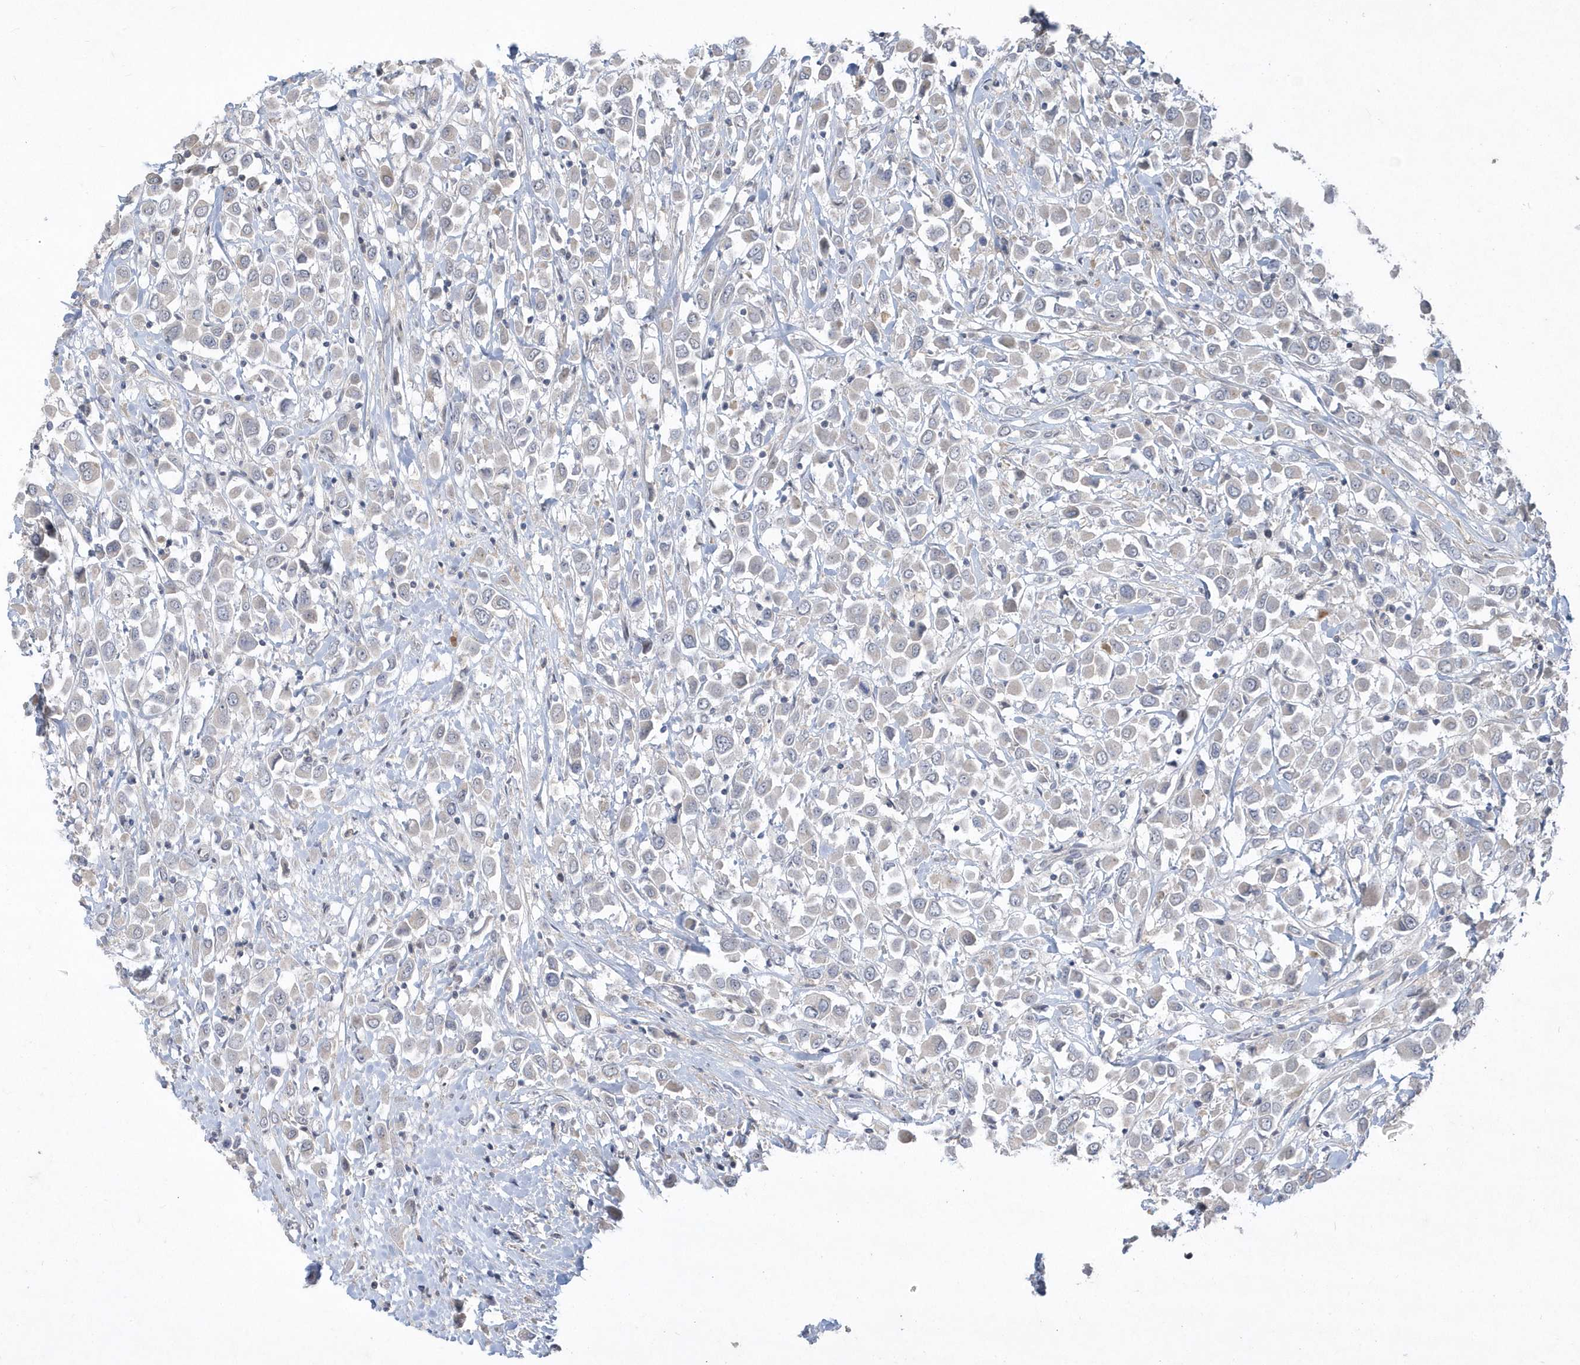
{"staining": {"intensity": "negative", "quantity": "none", "location": "none"}, "tissue": "breast cancer", "cell_type": "Tumor cells", "image_type": "cancer", "snomed": [{"axis": "morphology", "description": "Duct carcinoma"}, {"axis": "topography", "description": "Breast"}], "caption": "IHC micrograph of human breast cancer (invasive ductal carcinoma) stained for a protein (brown), which shows no positivity in tumor cells. Brightfield microscopy of immunohistochemistry stained with DAB (3,3'-diaminobenzidine) (brown) and hematoxylin (blue), captured at high magnification.", "gene": "TSPEAR", "patient": {"sex": "female", "age": 61}}